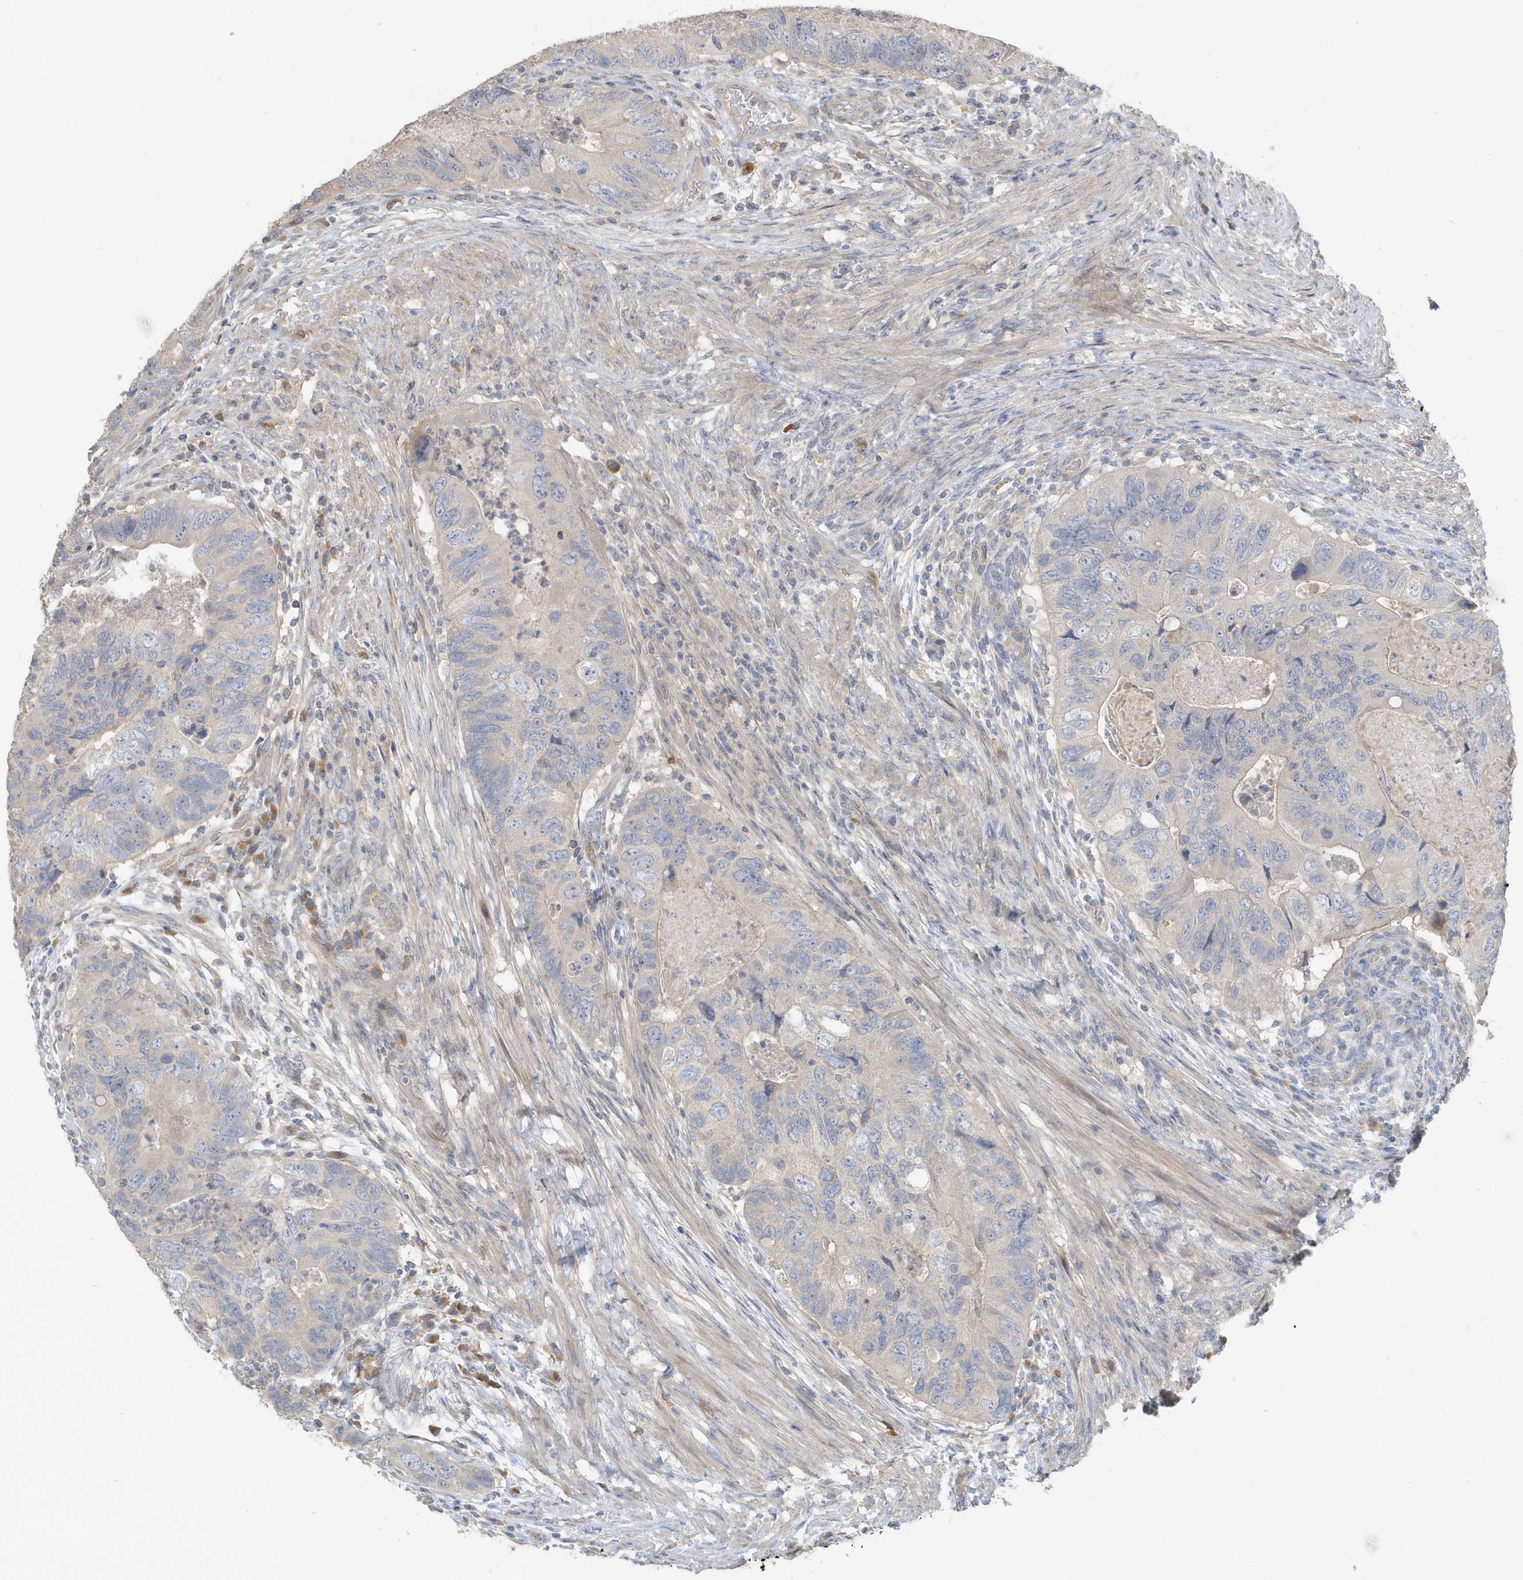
{"staining": {"intensity": "negative", "quantity": "none", "location": "none"}, "tissue": "colorectal cancer", "cell_type": "Tumor cells", "image_type": "cancer", "snomed": [{"axis": "morphology", "description": "Adenocarcinoma, NOS"}, {"axis": "topography", "description": "Rectum"}], "caption": "Colorectal cancer (adenocarcinoma) was stained to show a protein in brown. There is no significant expression in tumor cells. Brightfield microscopy of immunohistochemistry (IHC) stained with DAB (brown) and hematoxylin (blue), captured at high magnification.", "gene": "USP53", "patient": {"sex": "male", "age": 63}}